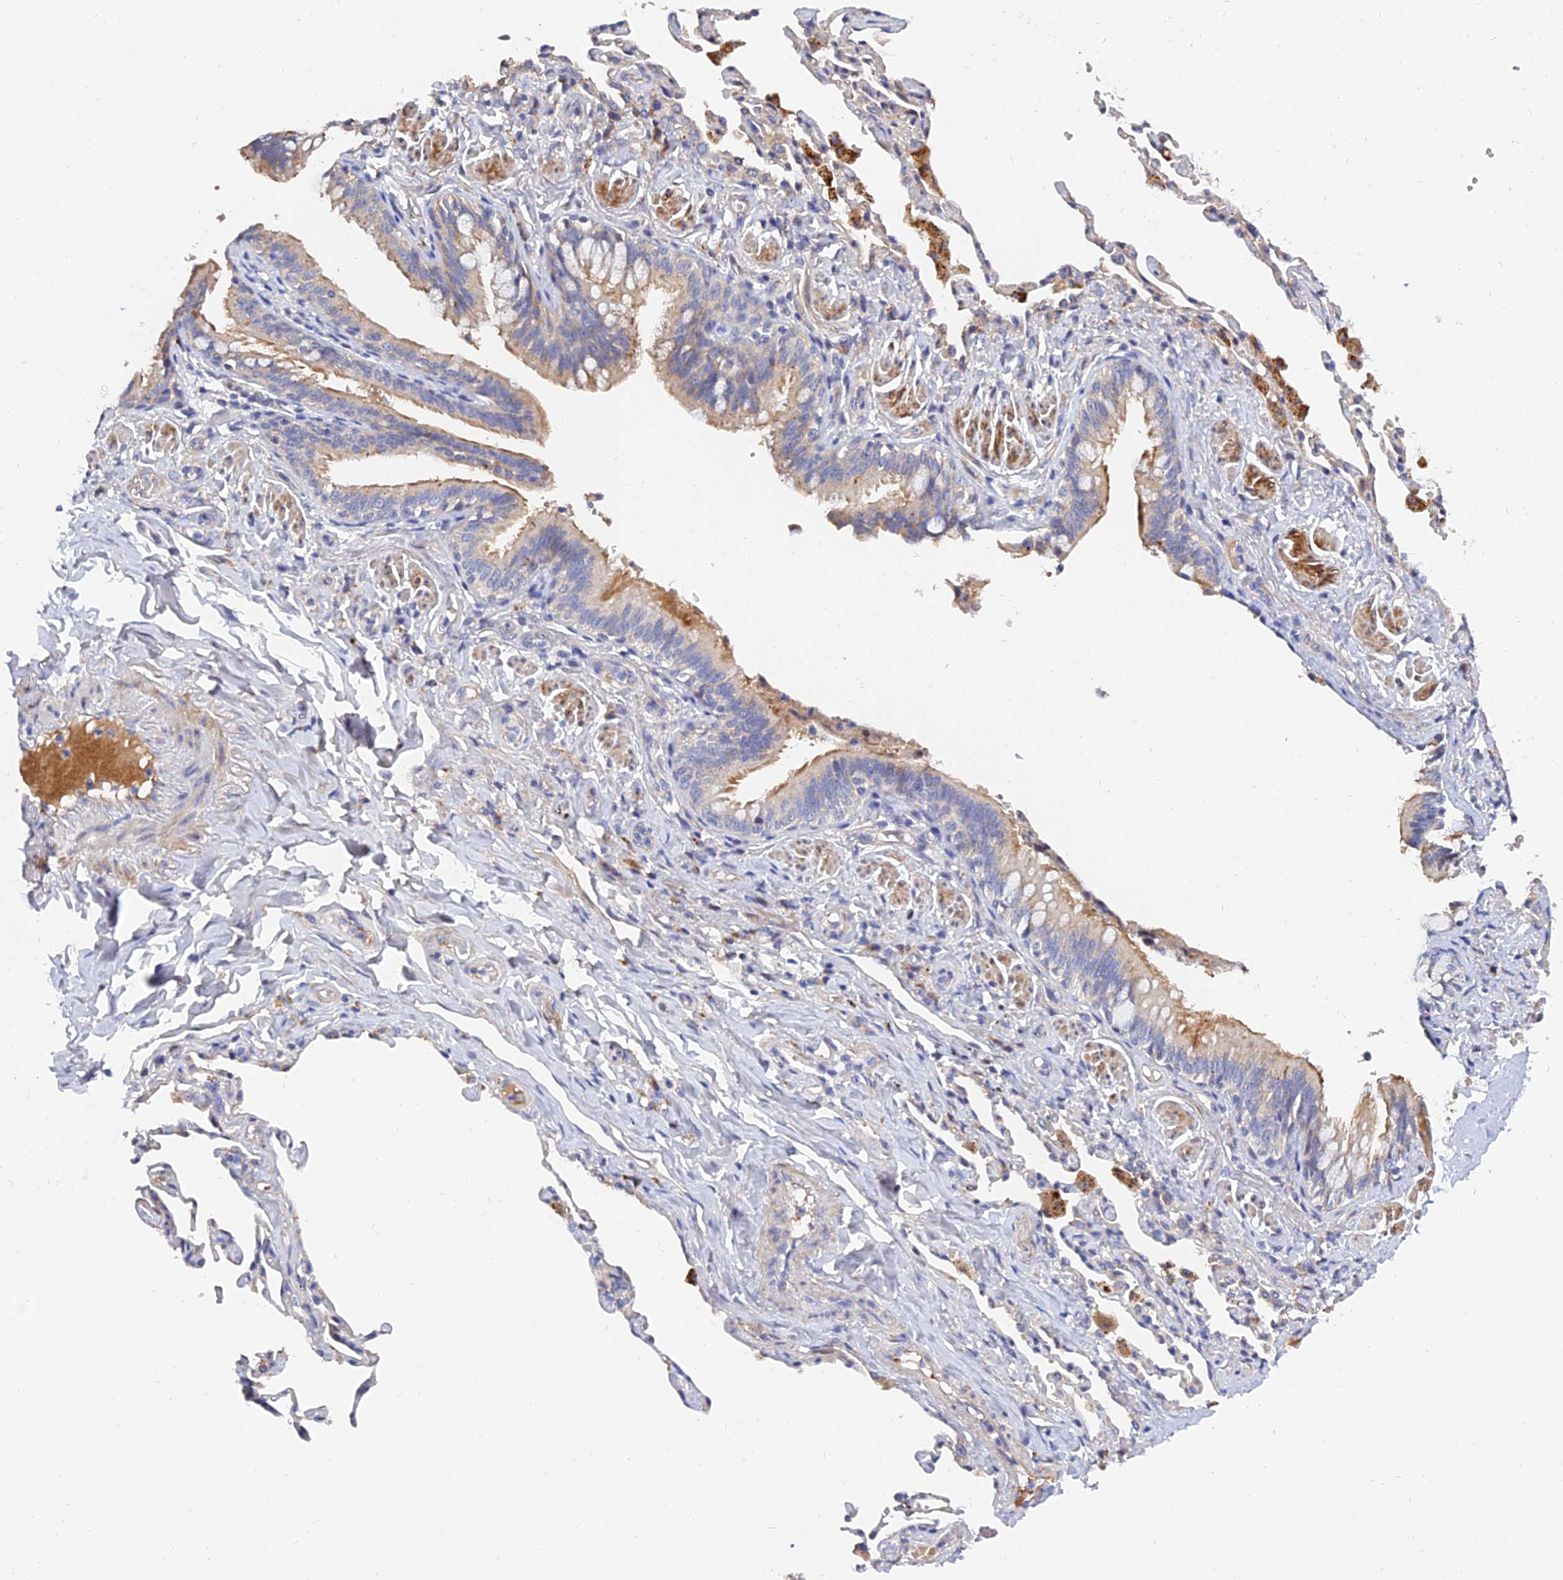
{"staining": {"intensity": "moderate", "quantity": "25%-75%", "location": "cytoplasmic/membranous"}, "tissue": "bronchus", "cell_type": "Respiratory epithelial cells", "image_type": "normal", "snomed": [{"axis": "morphology", "description": "Normal tissue, NOS"}, {"axis": "morphology", "description": "Inflammation, NOS"}, {"axis": "topography", "description": "Bronchus"}, {"axis": "topography", "description": "Lung"}], "caption": "Moderate cytoplasmic/membranous positivity for a protein is identified in approximately 25%-75% of respiratory epithelial cells of unremarkable bronchus using IHC.", "gene": "MRPL35", "patient": {"sex": "female", "age": 46}}